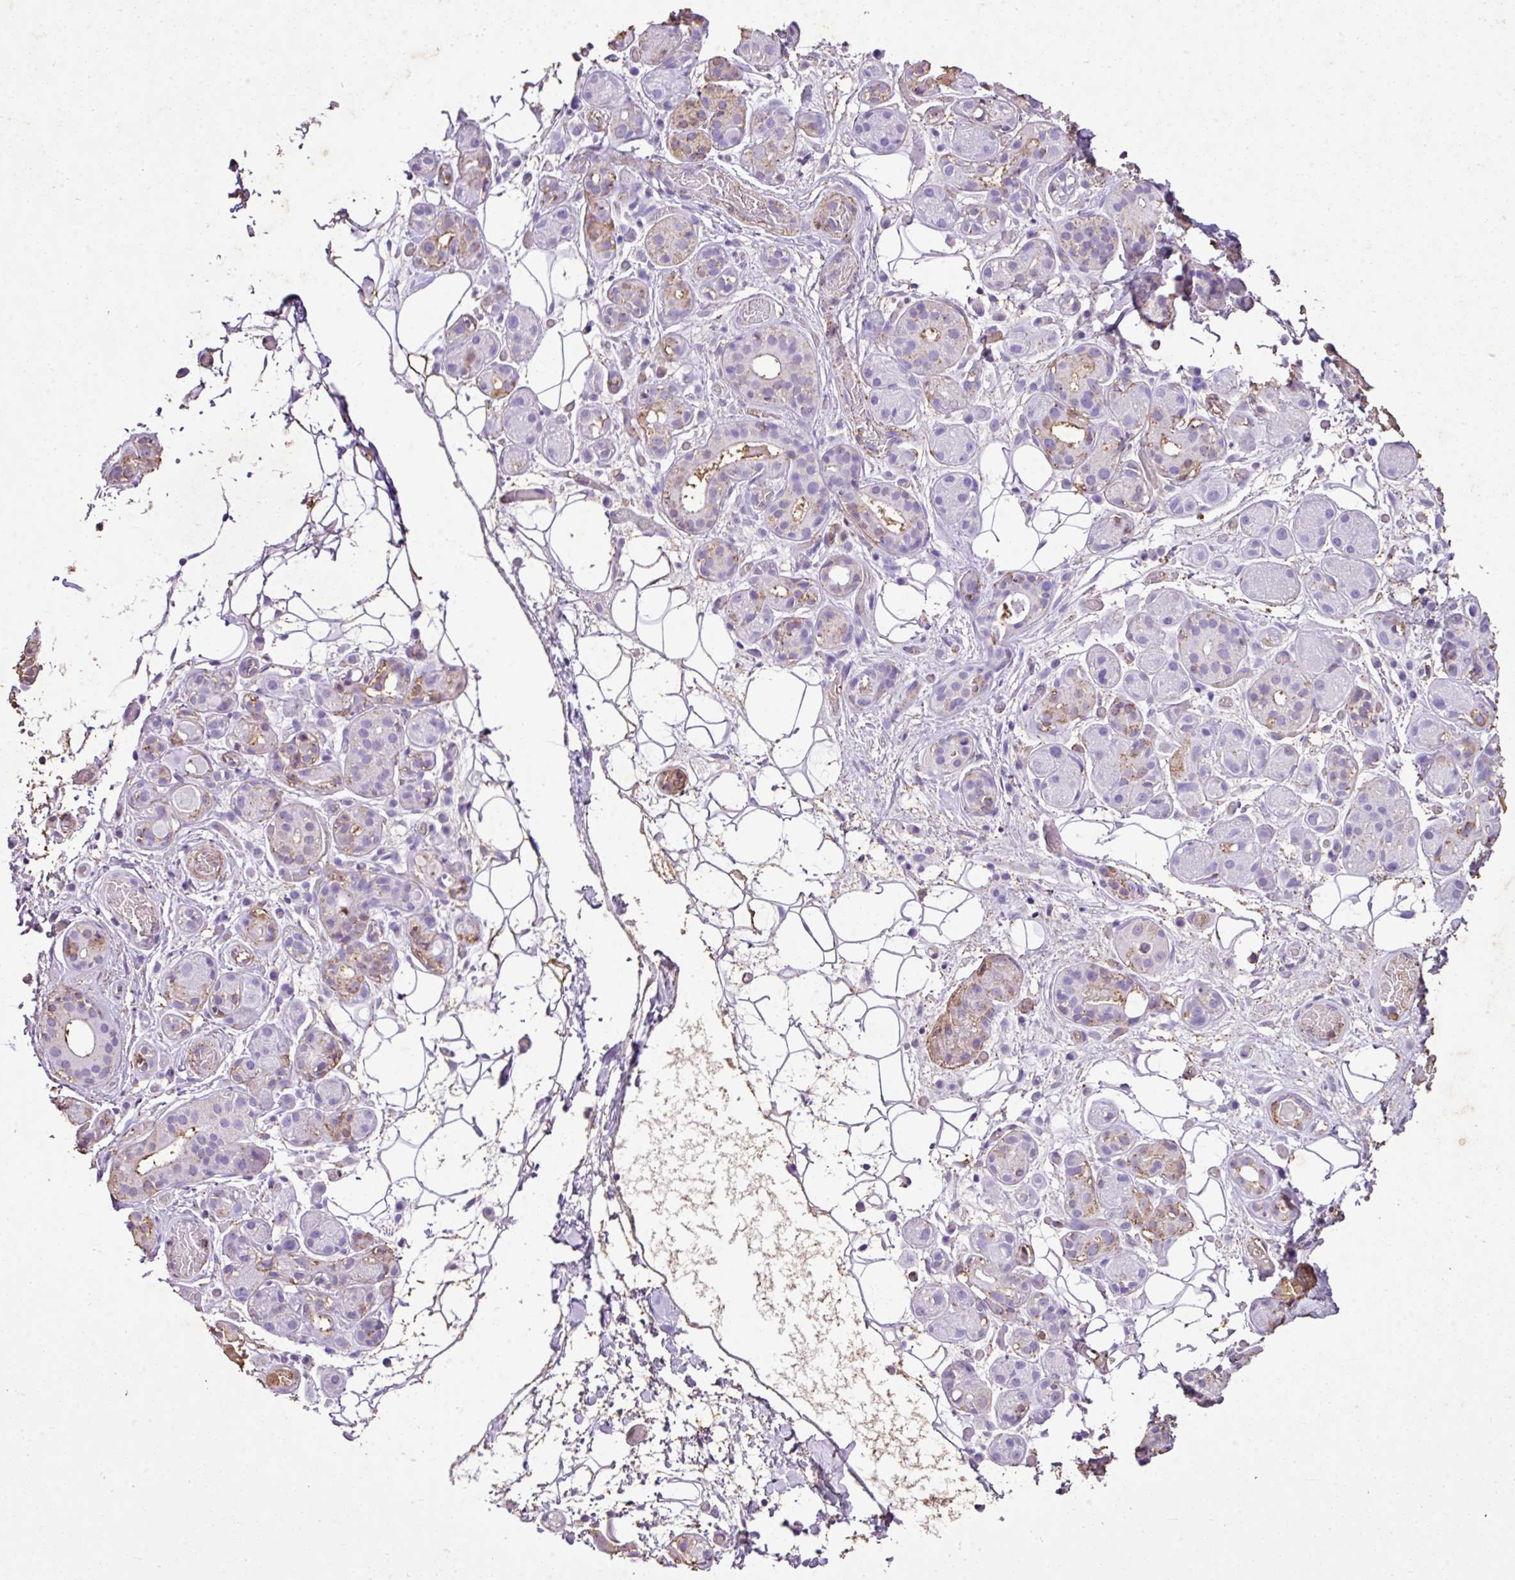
{"staining": {"intensity": "moderate", "quantity": "<25%", "location": "cytoplasmic/membranous"}, "tissue": "salivary gland", "cell_type": "Glandular cells", "image_type": "normal", "snomed": [{"axis": "morphology", "description": "Normal tissue, NOS"}, {"axis": "topography", "description": "Salivary gland"}], "caption": "Approximately <25% of glandular cells in benign salivary gland display moderate cytoplasmic/membranous protein positivity as visualized by brown immunohistochemical staining.", "gene": "KCNJ11", "patient": {"sex": "male", "age": 82}}